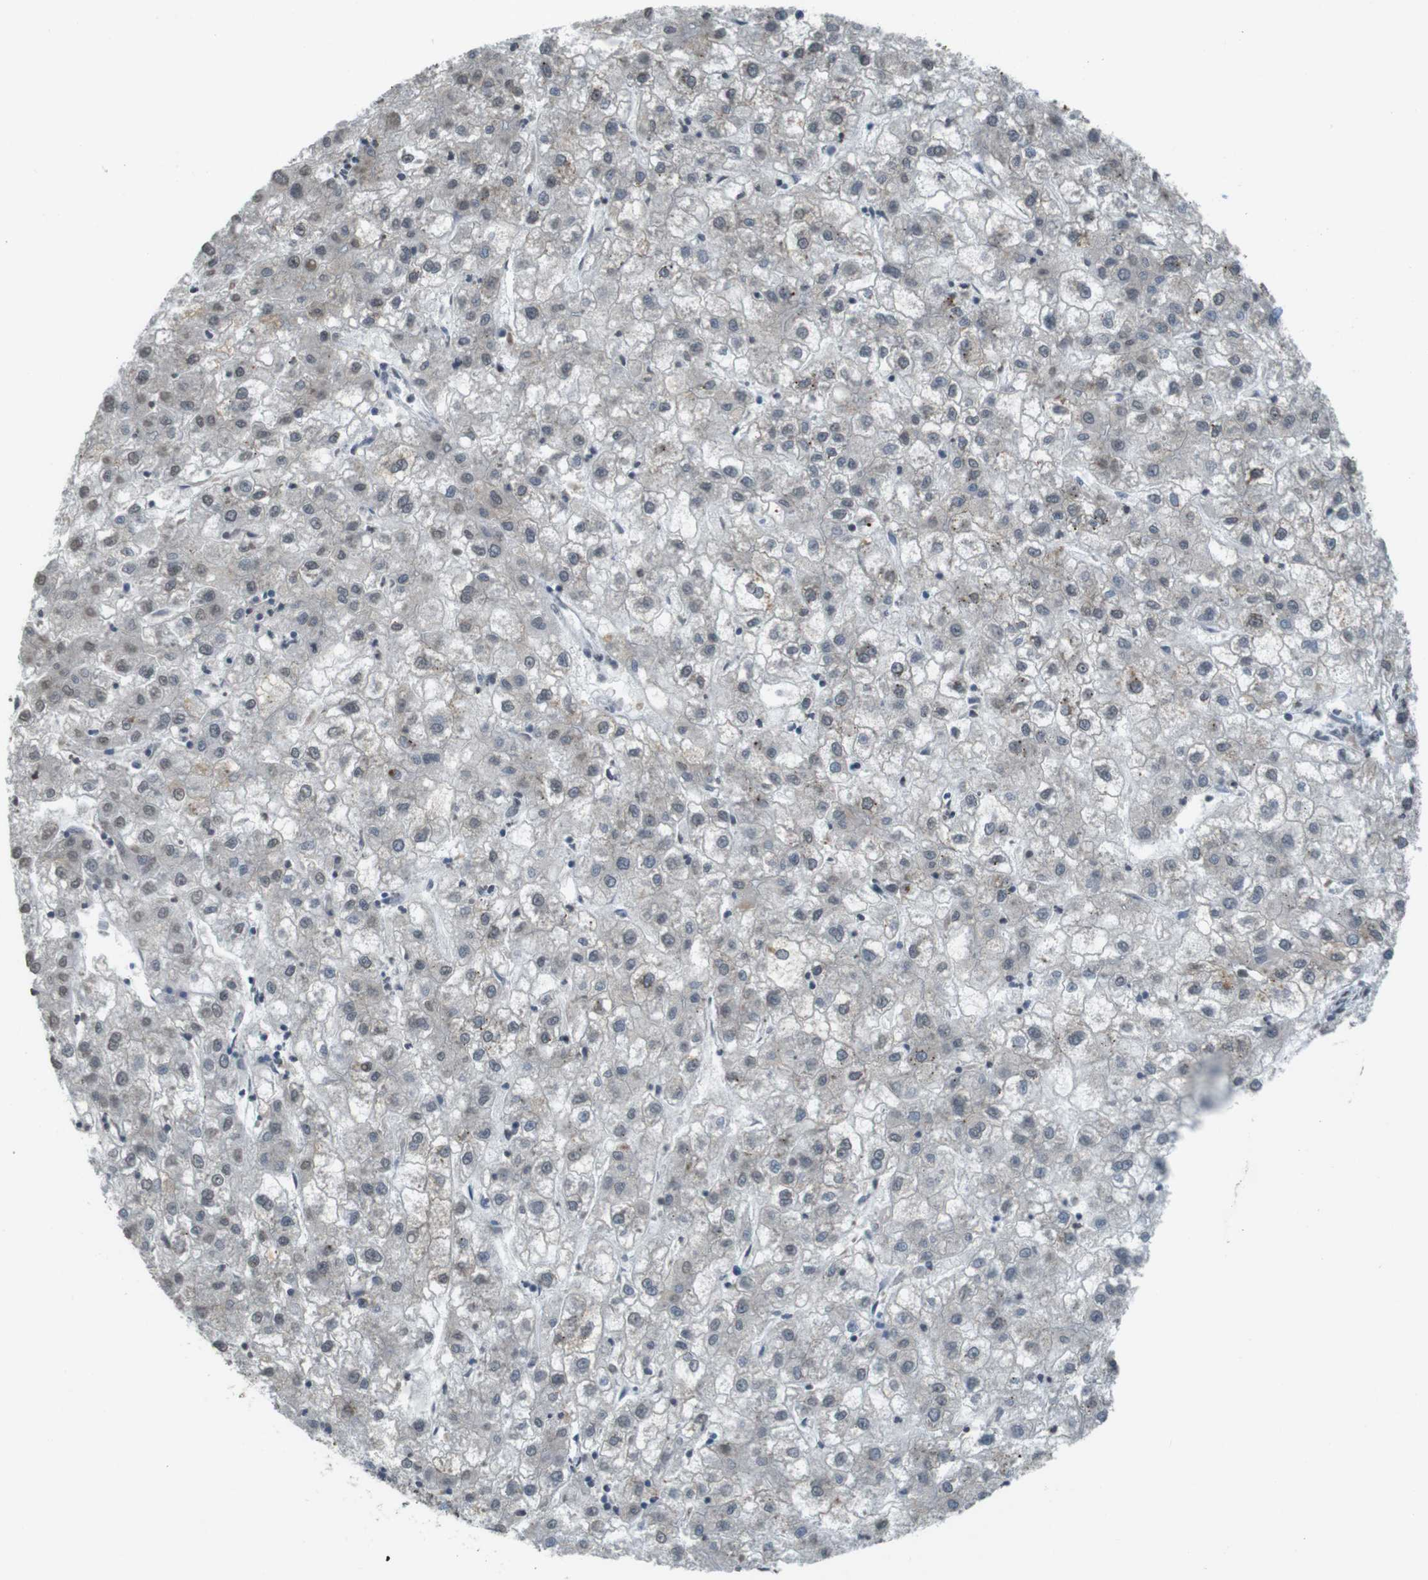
{"staining": {"intensity": "negative", "quantity": "none", "location": "none"}, "tissue": "liver cancer", "cell_type": "Tumor cells", "image_type": "cancer", "snomed": [{"axis": "morphology", "description": "Carcinoma, Hepatocellular, NOS"}, {"axis": "topography", "description": "Liver"}], "caption": "Hepatocellular carcinoma (liver) was stained to show a protein in brown. There is no significant expression in tumor cells. (DAB IHC visualized using brightfield microscopy, high magnification).", "gene": "FZD10", "patient": {"sex": "male", "age": 72}}